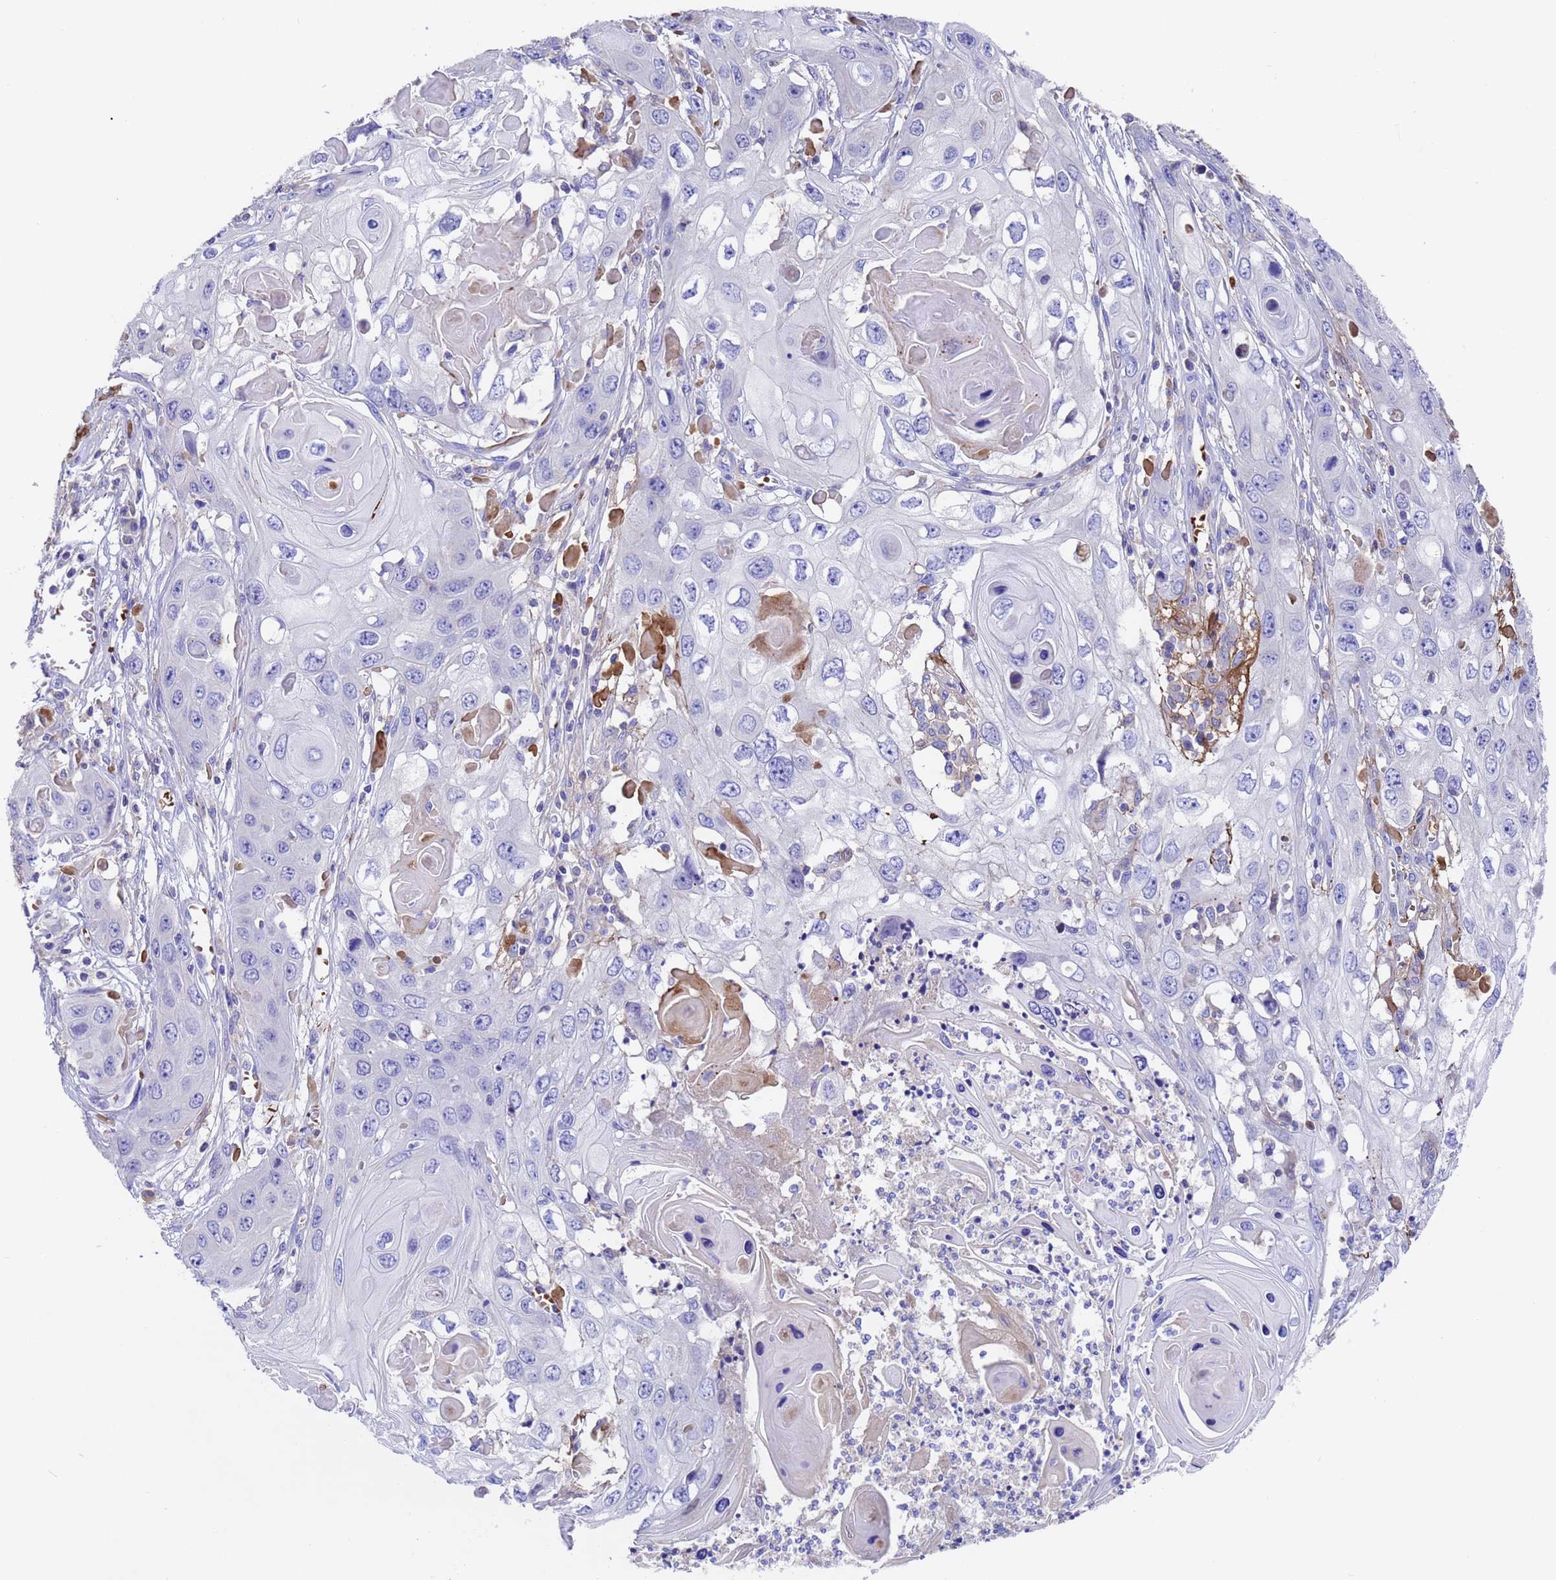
{"staining": {"intensity": "negative", "quantity": "none", "location": "none"}, "tissue": "skin cancer", "cell_type": "Tumor cells", "image_type": "cancer", "snomed": [{"axis": "morphology", "description": "Squamous cell carcinoma, NOS"}, {"axis": "topography", "description": "Skin"}], "caption": "IHC of skin cancer (squamous cell carcinoma) demonstrates no positivity in tumor cells.", "gene": "ELP6", "patient": {"sex": "male", "age": 55}}